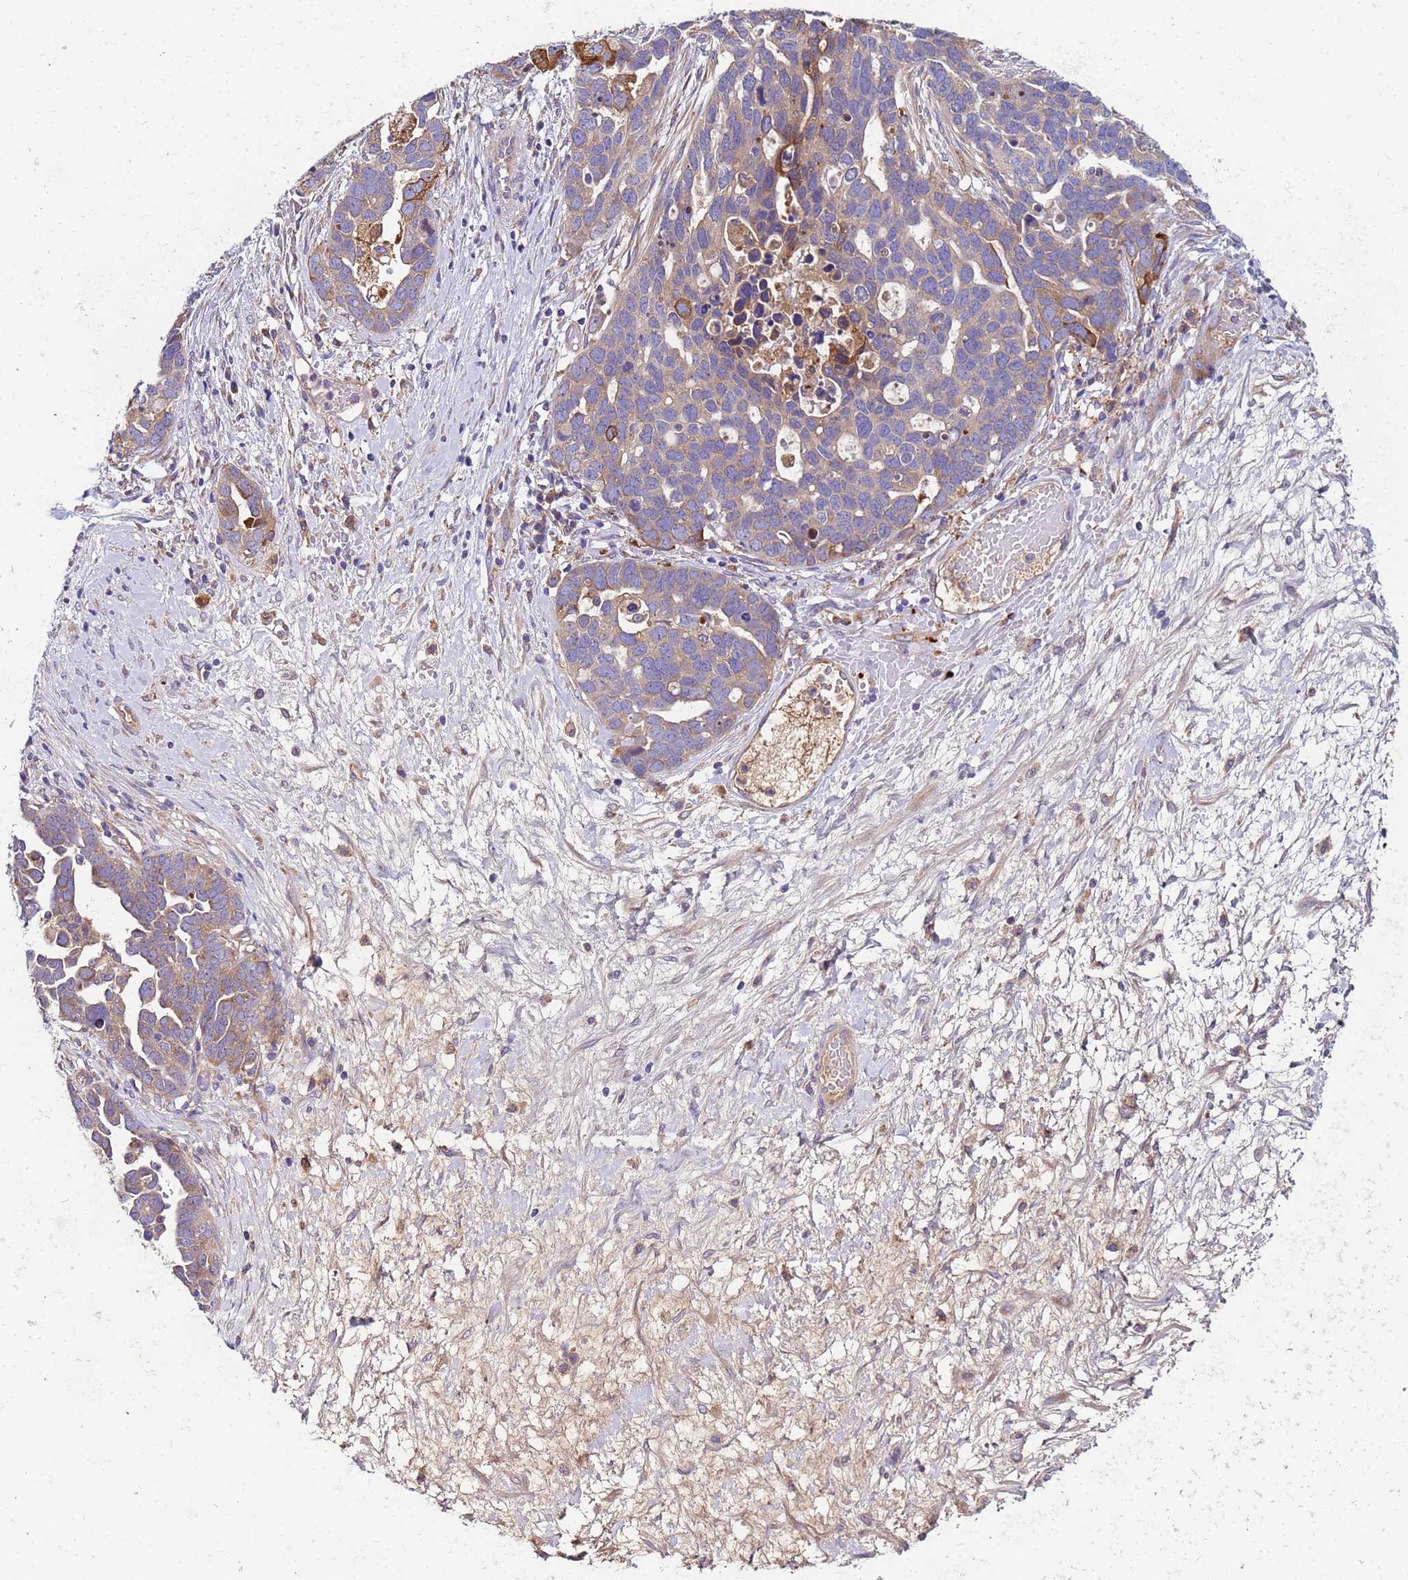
{"staining": {"intensity": "moderate", "quantity": "<25%", "location": "cytoplasmic/membranous"}, "tissue": "ovarian cancer", "cell_type": "Tumor cells", "image_type": "cancer", "snomed": [{"axis": "morphology", "description": "Cystadenocarcinoma, serous, NOS"}, {"axis": "topography", "description": "Ovary"}], "caption": "Ovarian serous cystadenocarcinoma stained for a protein shows moderate cytoplasmic/membranous positivity in tumor cells.", "gene": "PAQR7", "patient": {"sex": "female", "age": 54}}